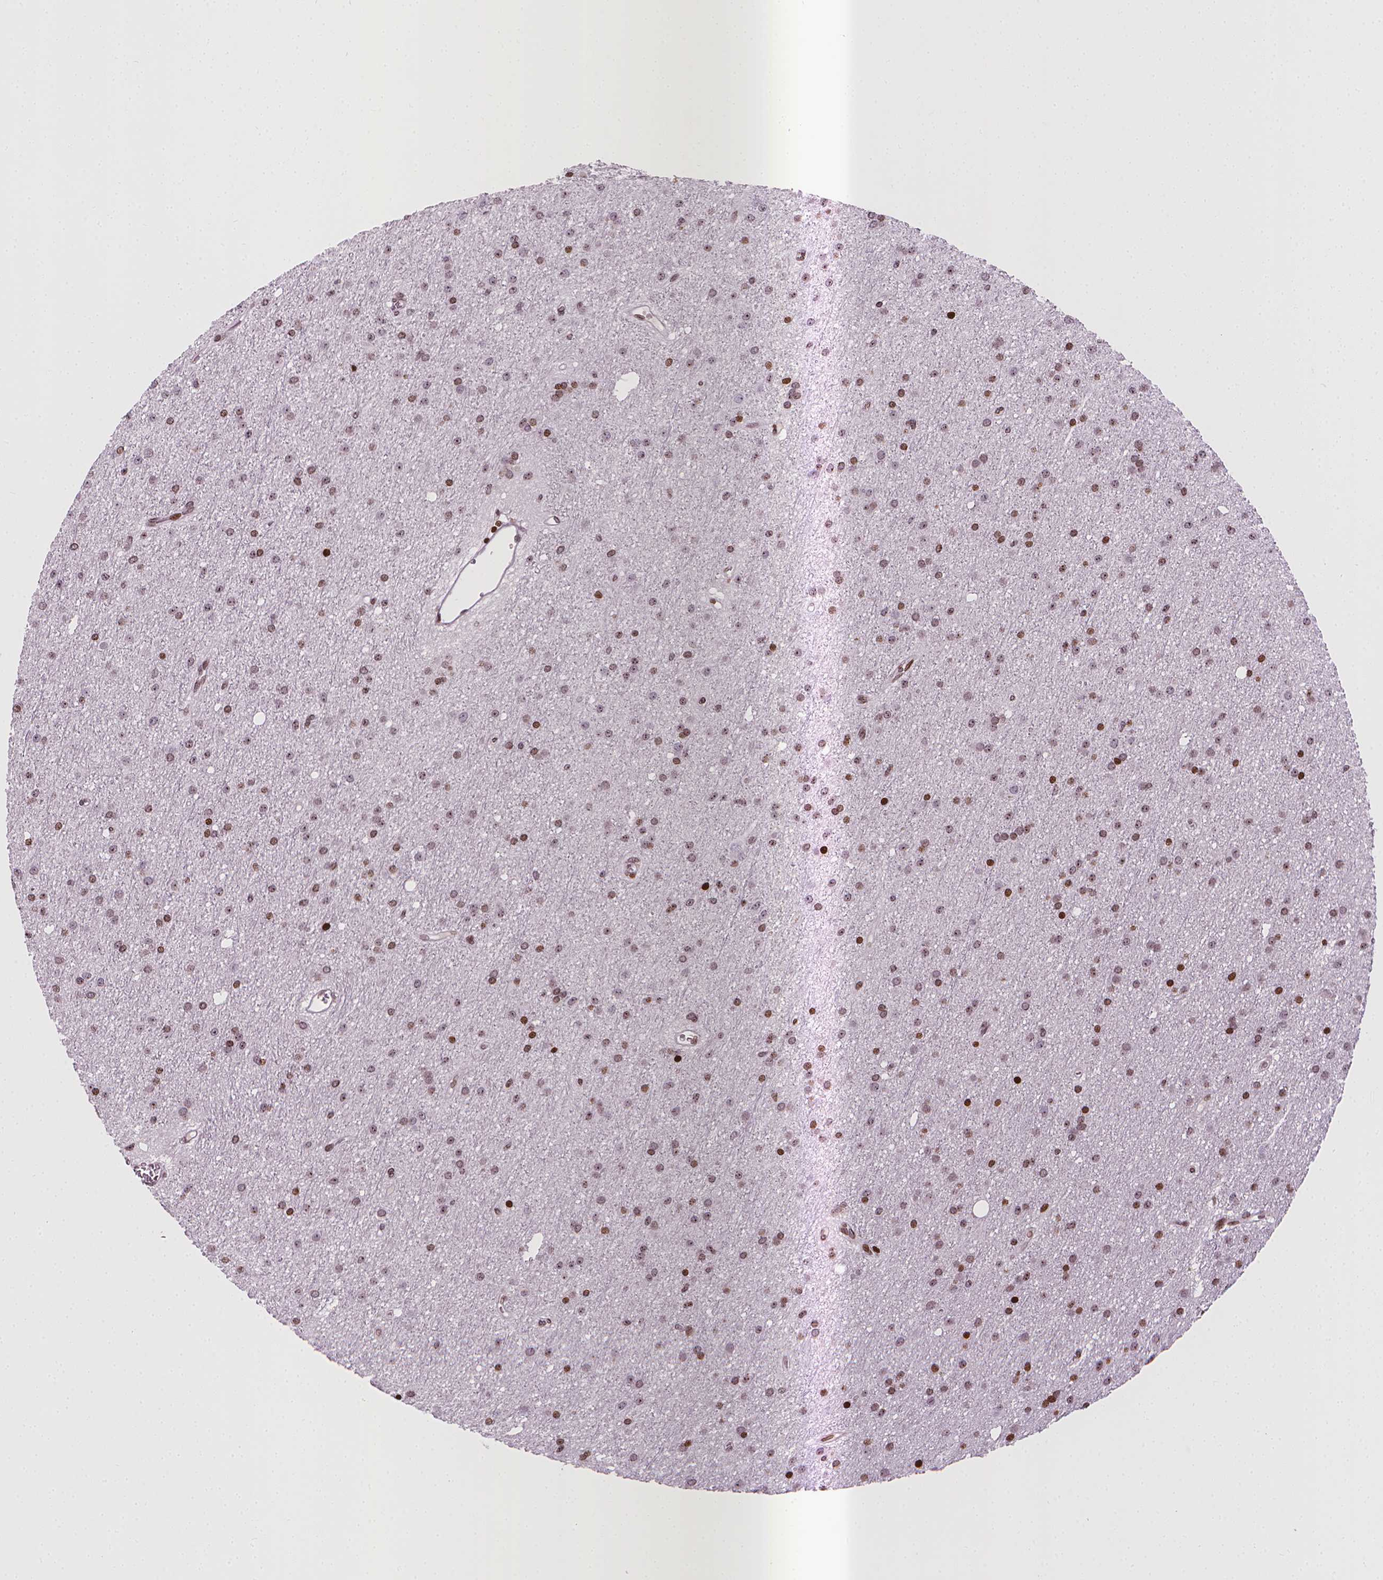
{"staining": {"intensity": "moderate", "quantity": "25%-75%", "location": "nuclear"}, "tissue": "glioma", "cell_type": "Tumor cells", "image_type": "cancer", "snomed": [{"axis": "morphology", "description": "Glioma, malignant, Low grade"}, {"axis": "topography", "description": "Brain"}], "caption": "A medium amount of moderate nuclear staining is present in about 25%-75% of tumor cells in glioma tissue.", "gene": "PIP4K2A", "patient": {"sex": "male", "age": 27}}